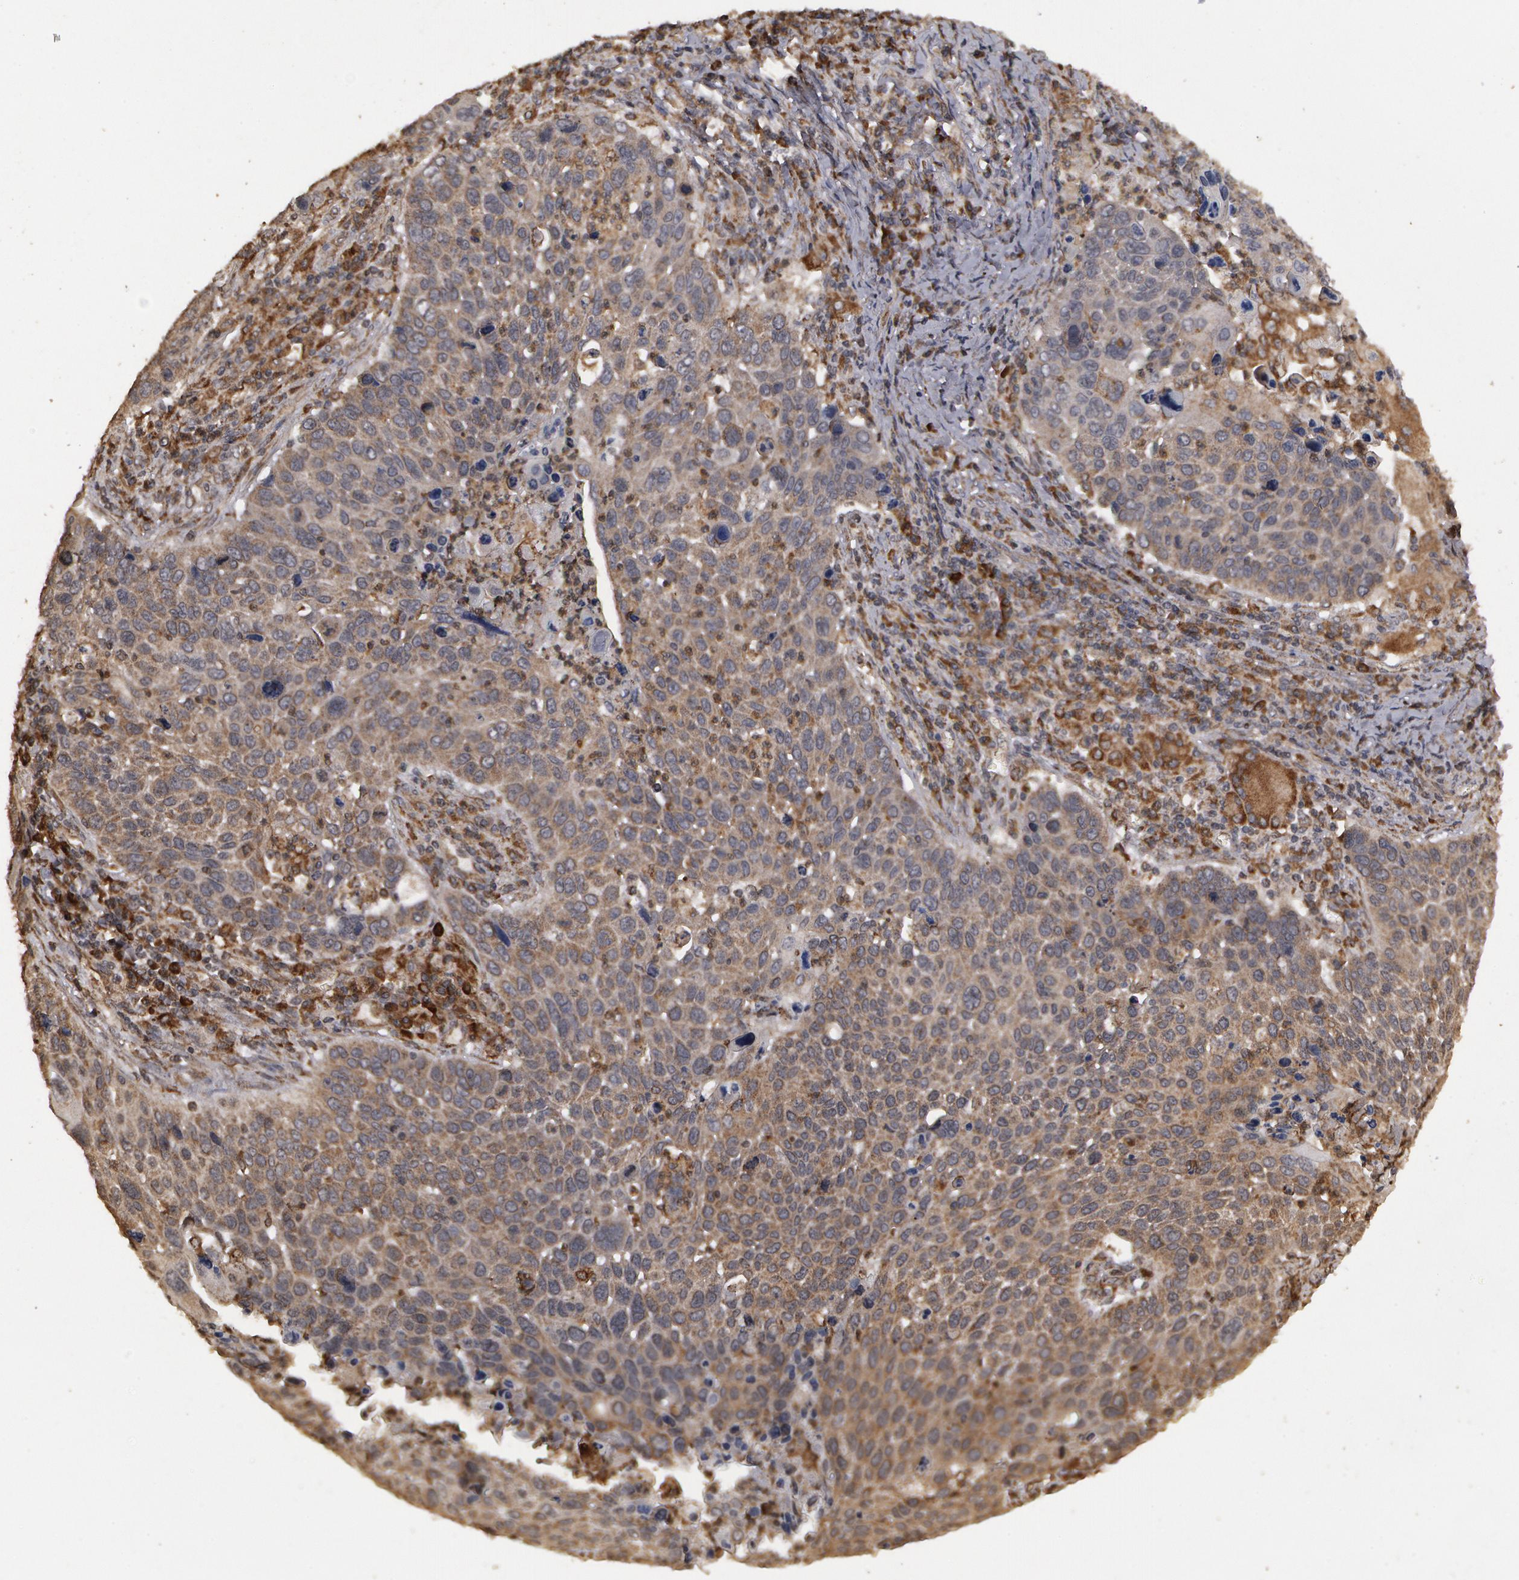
{"staining": {"intensity": "negative", "quantity": "none", "location": "none"}, "tissue": "lung cancer", "cell_type": "Tumor cells", "image_type": "cancer", "snomed": [{"axis": "morphology", "description": "Squamous cell carcinoma, NOS"}, {"axis": "topography", "description": "Lung"}], "caption": "DAB (3,3'-diaminobenzidine) immunohistochemical staining of lung squamous cell carcinoma demonstrates no significant positivity in tumor cells.", "gene": "CALR", "patient": {"sex": "male", "age": 68}}